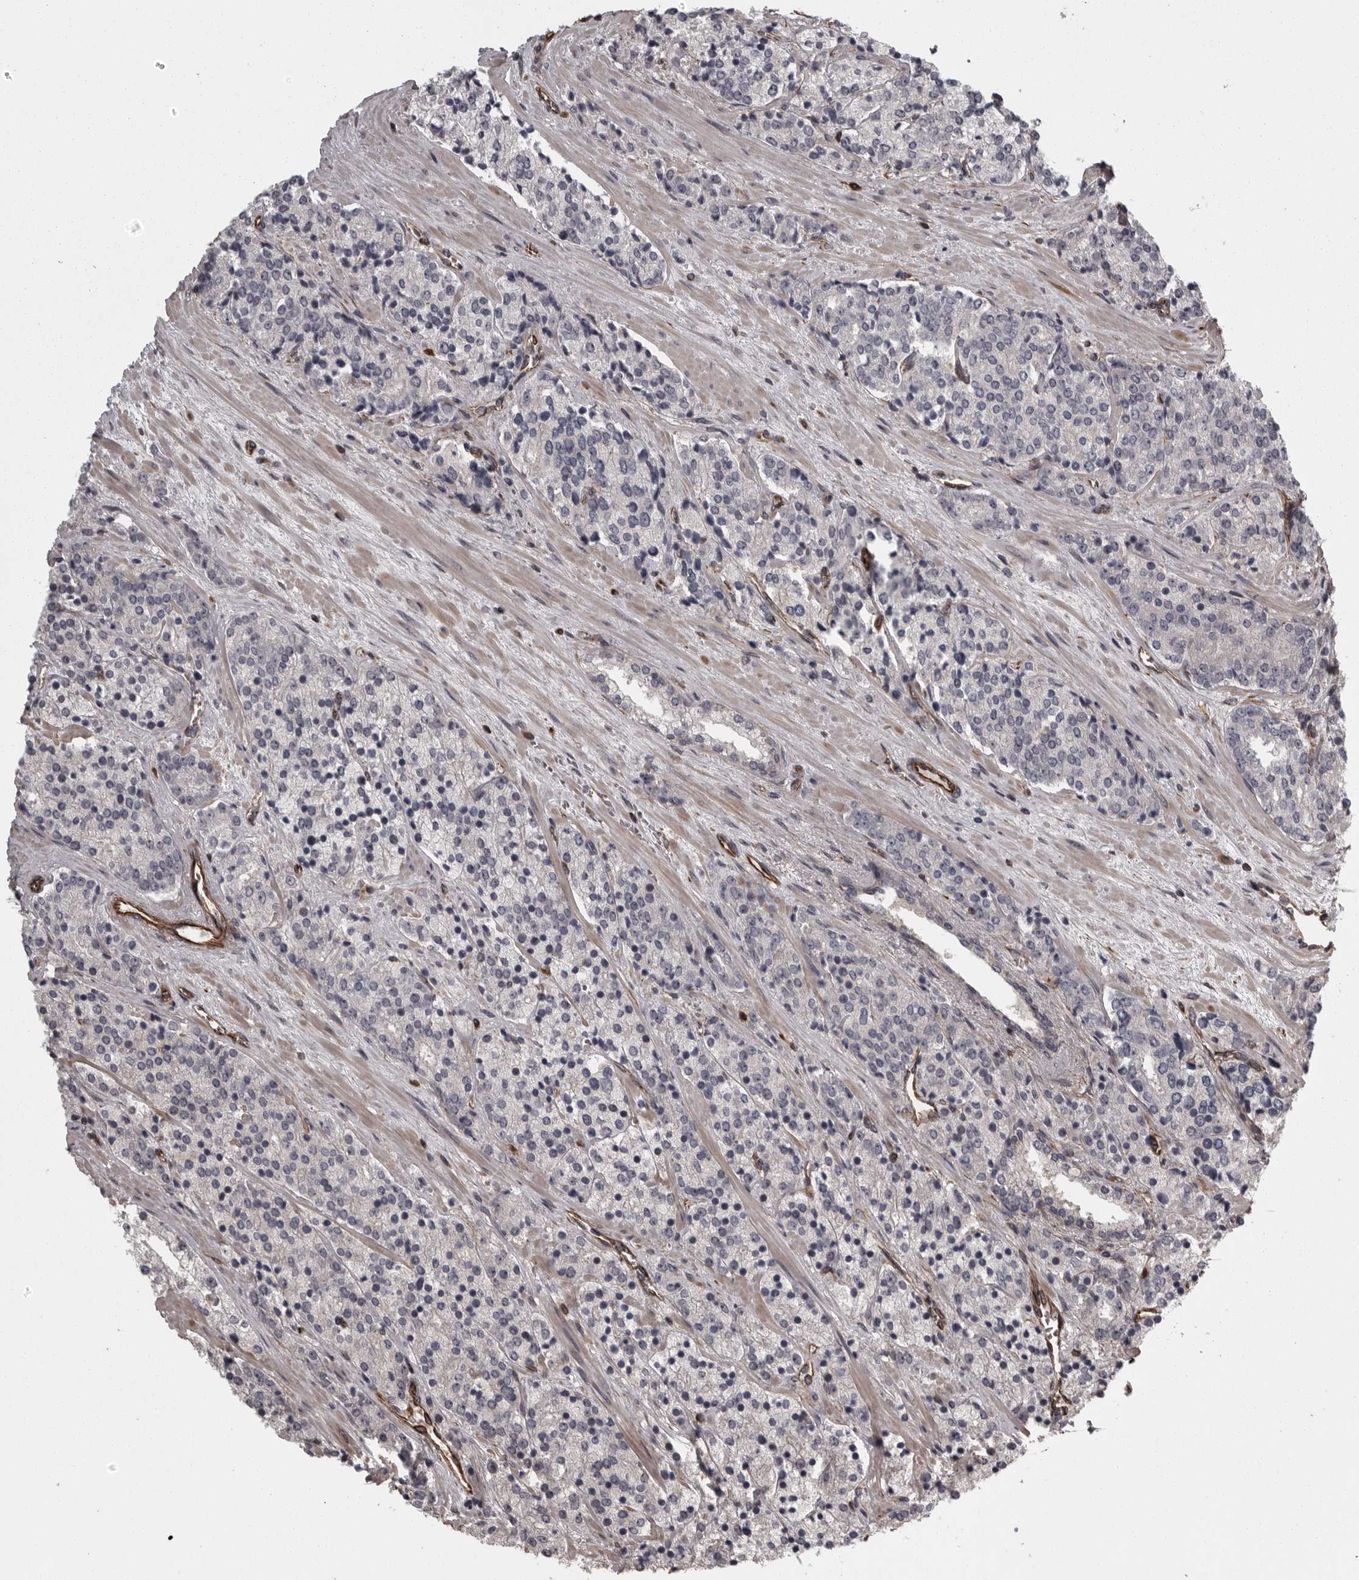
{"staining": {"intensity": "negative", "quantity": "none", "location": "none"}, "tissue": "prostate cancer", "cell_type": "Tumor cells", "image_type": "cancer", "snomed": [{"axis": "morphology", "description": "Adenocarcinoma, High grade"}, {"axis": "topography", "description": "Prostate"}], "caption": "Image shows no protein staining in tumor cells of prostate cancer tissue. (Stains: DAB (3,3'-diaminobenzidine) immunohistochemistry (IHC) with hematoxylin counter stain, Microscopy: brightfield microscopy at high magnification).", "gene": "FAAP100", "patient": {"sex": "male", "age": 71}}